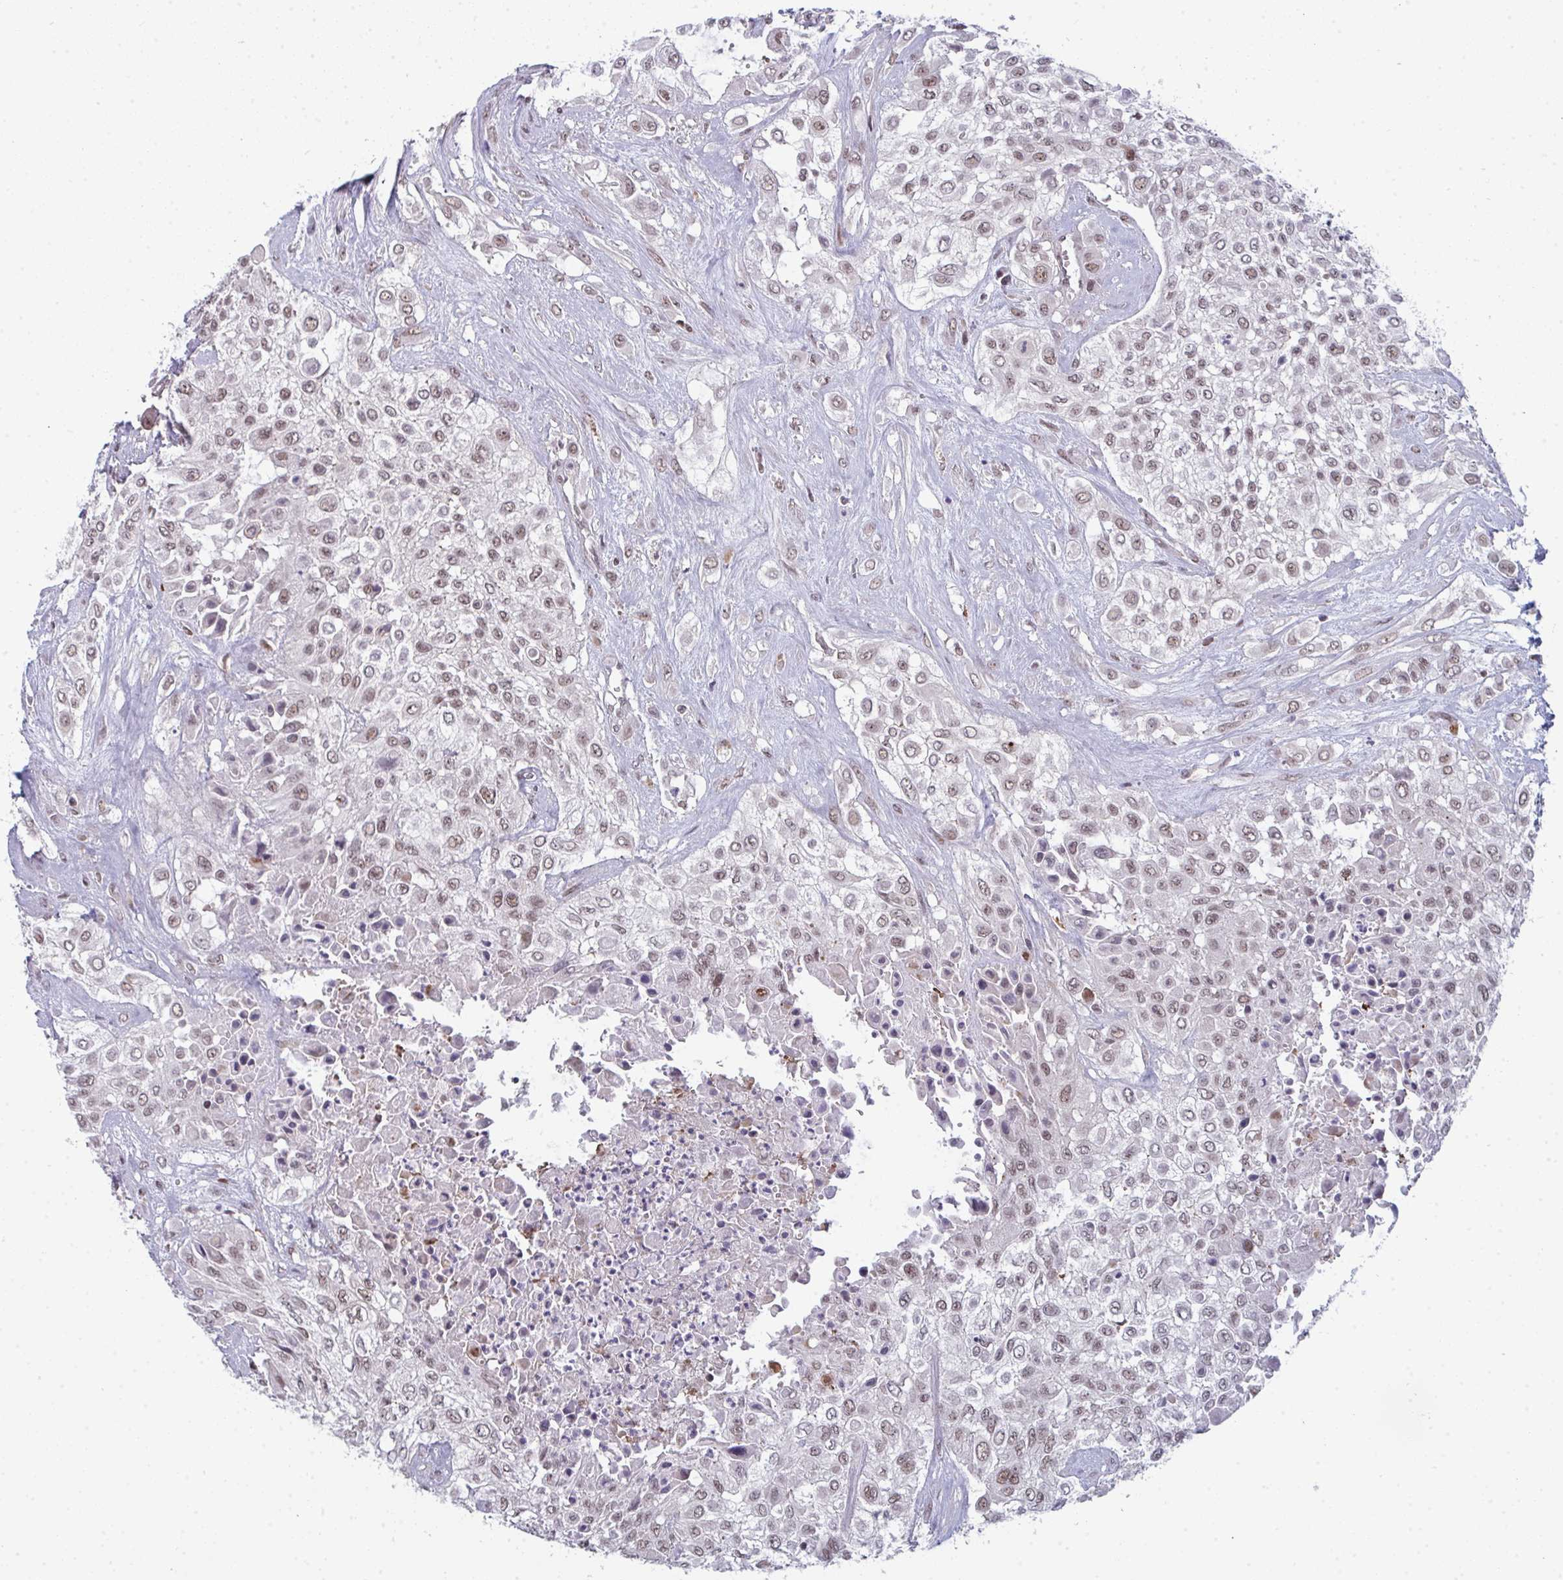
{"staining": {"intensity": "weak", "quantity": ">75%", "location": "nuclear"}, "tissue": "urothelial cancer", "cell_type": "Tumor cells", "image_type": "cancer", "snomed": [{"axis": "morphology", "description": "Urothelial carcinoma, High grade"}, {"axis": "topography", "description": "Urinary bladder"}], "caption": "Protein staining by IHC shows weak nuclear staining in approximately >75% of tumor cells in urothelial cancer. (Stains: DAB (3,3'-diaminobenzidine) in brown, nuclei in blue, Microscopy: brightfield microscopy at high magnification).", "gene": "ATF1", "patient": {"sex": "male", "age": 57}}